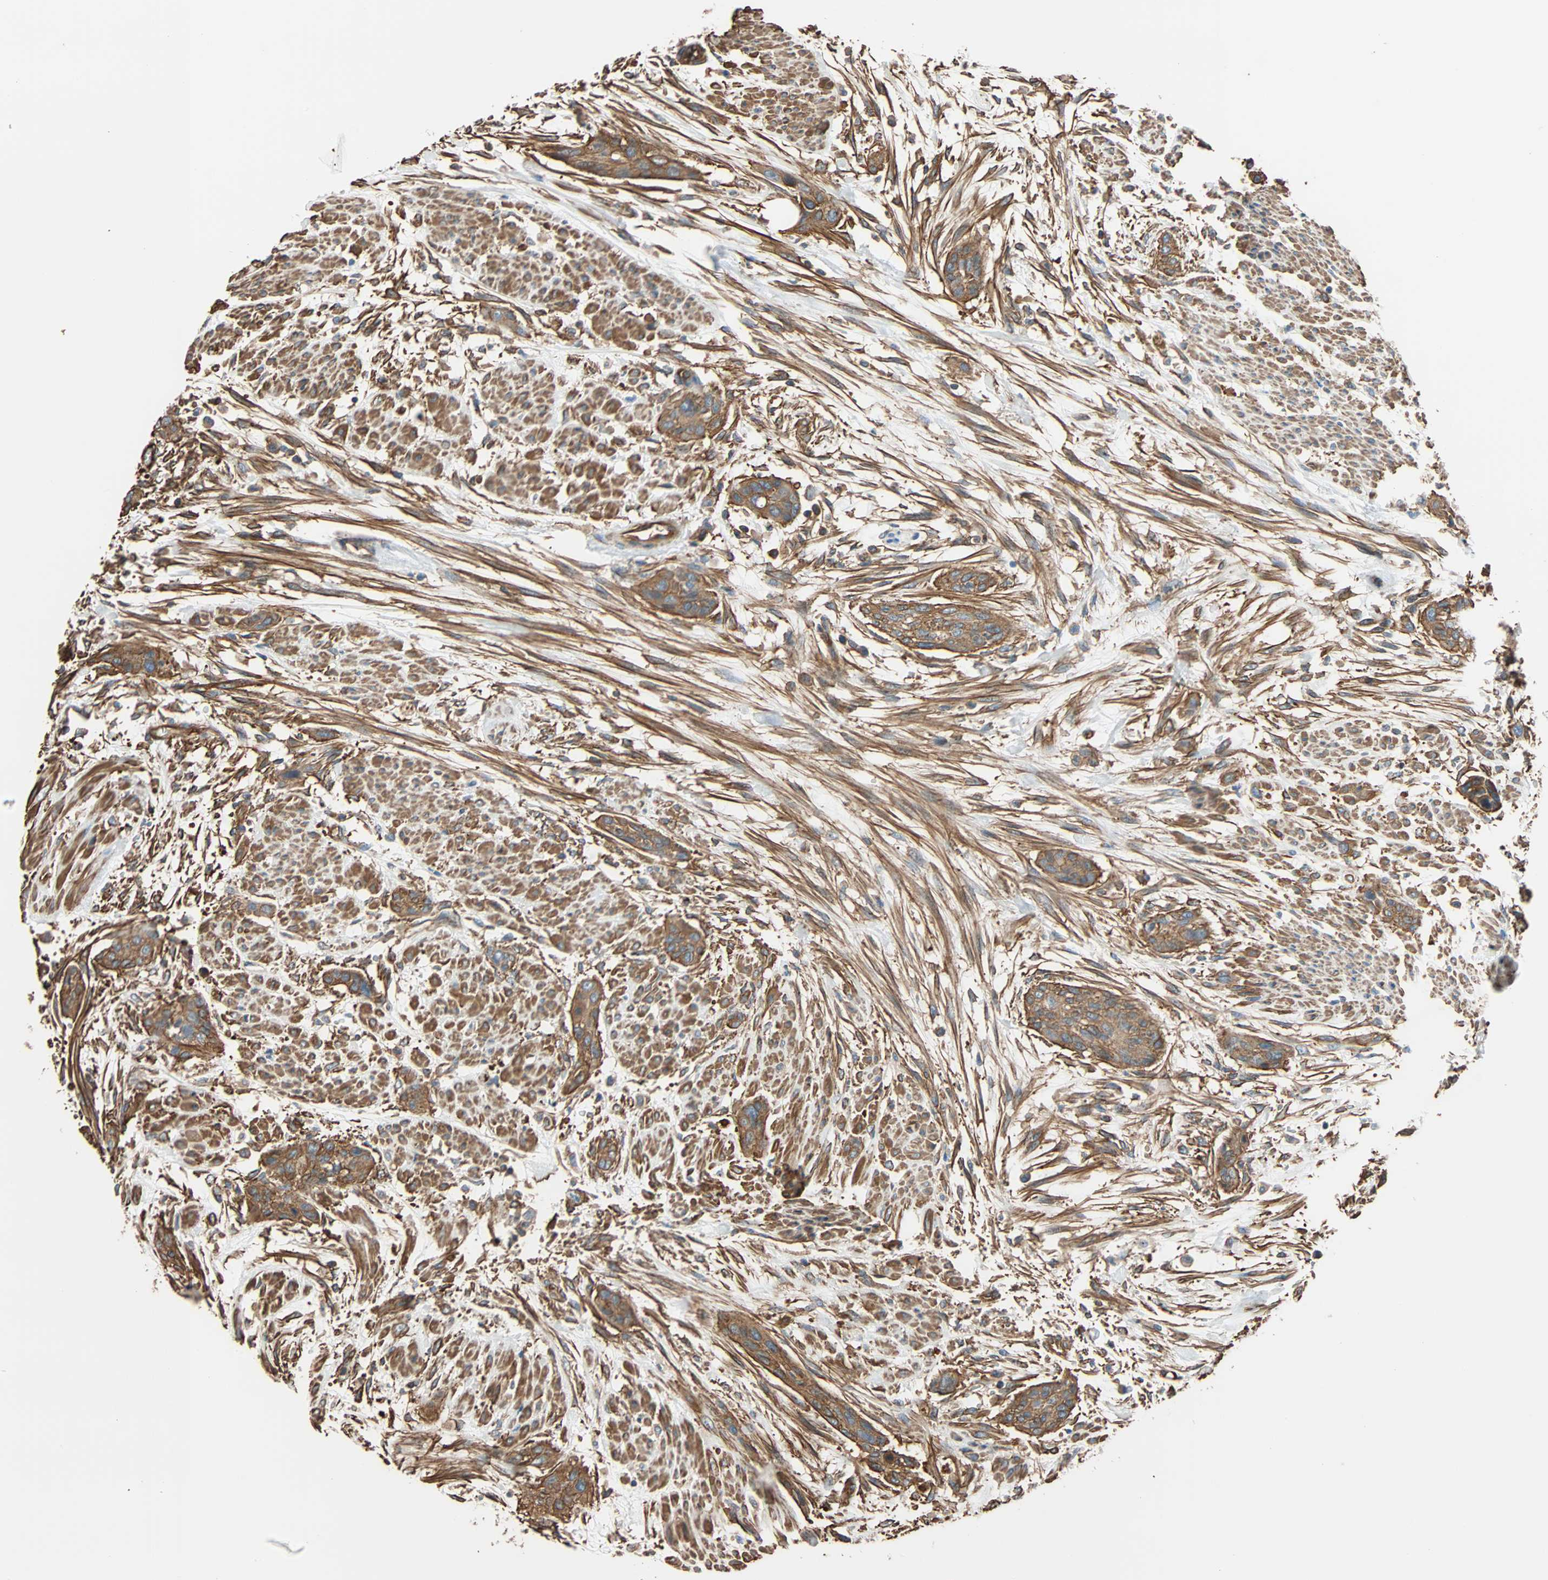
{"staining": {"intensity": "strong", "quantity": ">75%", "location": "cytoplasmic/membranous"}, "tissue": "urothelial cancer", "cell_type": "Tumor cells", "image_type": "cancer", "snomed": [{"axis": "morphology", "description": "Urothelial carcinoma, High grade"}, {"axis": "topography", "description": "Urinary bladder"}], "caption": "Immunohistochemical staining of urothelial carcinoma (high-grade) reveals strong cytoplasmic/membranous protein staining in approximately >75% of tumor cells.", "gene": "GALNT10", "patient": {"sex": "male", "age": 35}}